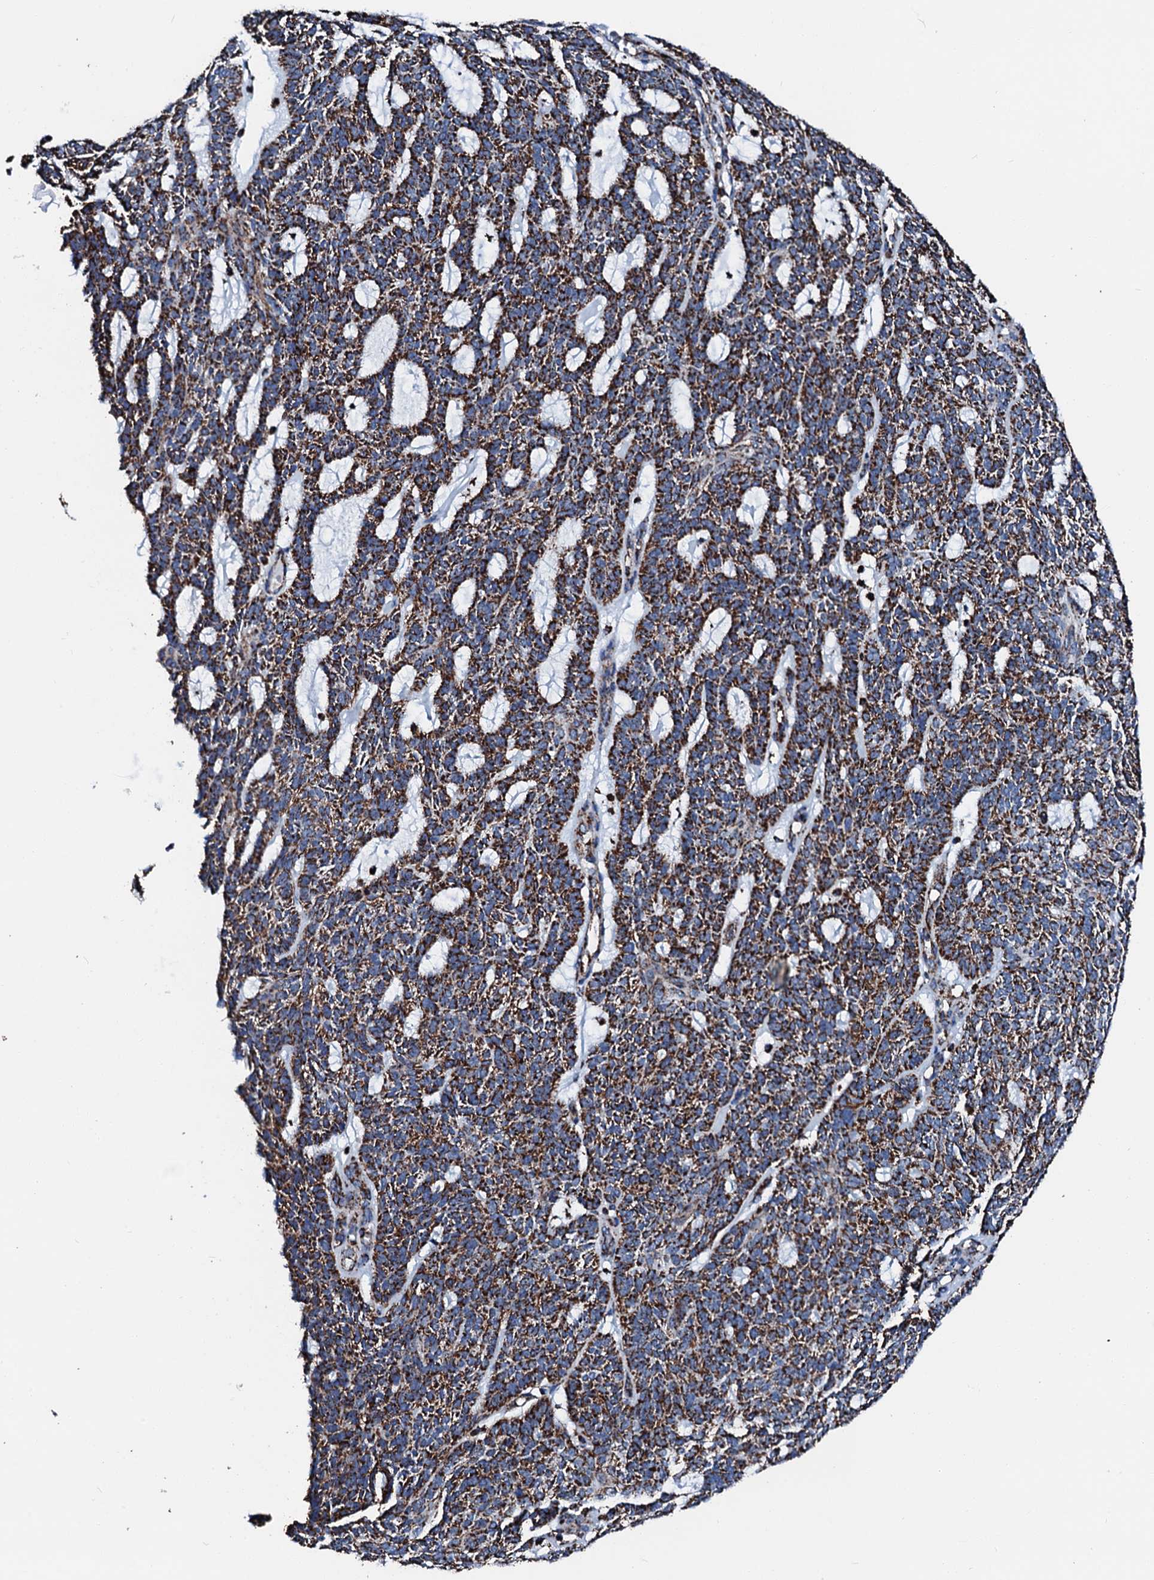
{"staining": {"intensity": "strong", "quantity": ">75%", "location": "cytoplasmic/membranous"}, "tissue": "skin cancer", "cell_type": "Tumor cells", "image_type": "cancer", "snomed": [{"axis": "morphology", "description": "Squamous cell carcinoma, NOS"}, {"axis": "topography", "description": "Skin"}], "caption": "Squamous cell carcinoma (skin) stained for a protein (brown) reveals strong cytoplasmic/membranous positive positivity in approximately >75% of tumor cells.", "gene": "HADH", "patient": {"sex": "female", "age": 90}}